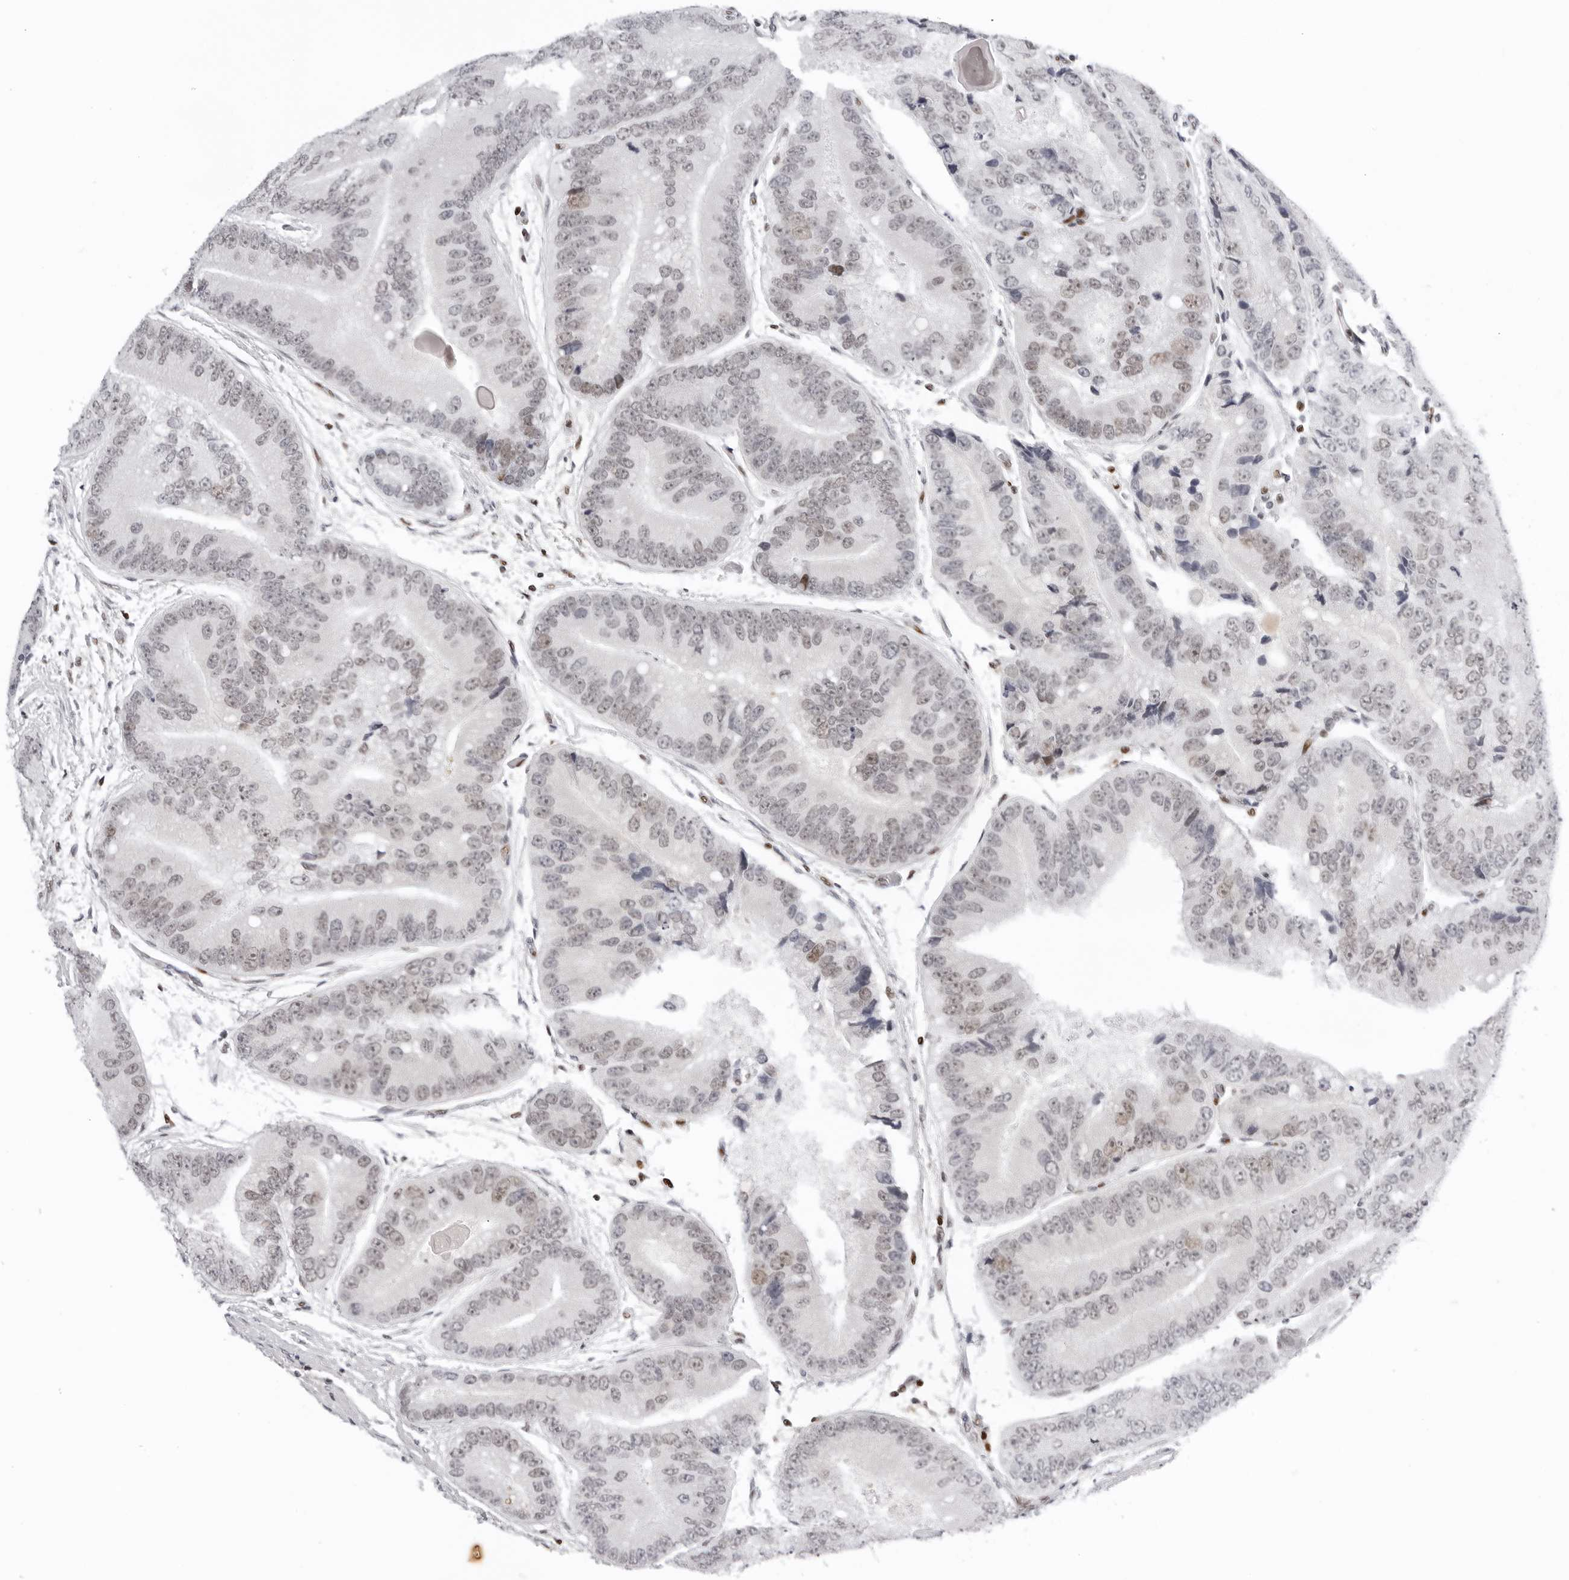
{"staining": {"intensity": "weak", "quantity": "25%-75%", "location": "nuclear"}, "tissue": "prostate cancer", "cell_type": "Tumor cells", "image_type": "cancer", "snomed": [{"axis": "morphology", "description": "Adenocarcinoma, High grade"}, {"axis": "topography", "description": "Prostate"}], "caption": "This photomicrograph exhibits IHC staining of prostate adenocarcinoma (high-grade), with low weak nuclear positivity in about 25%-75% of tumor cells.", "gene": "OGG1", "patient": {"sex": "male", "age": 70}}